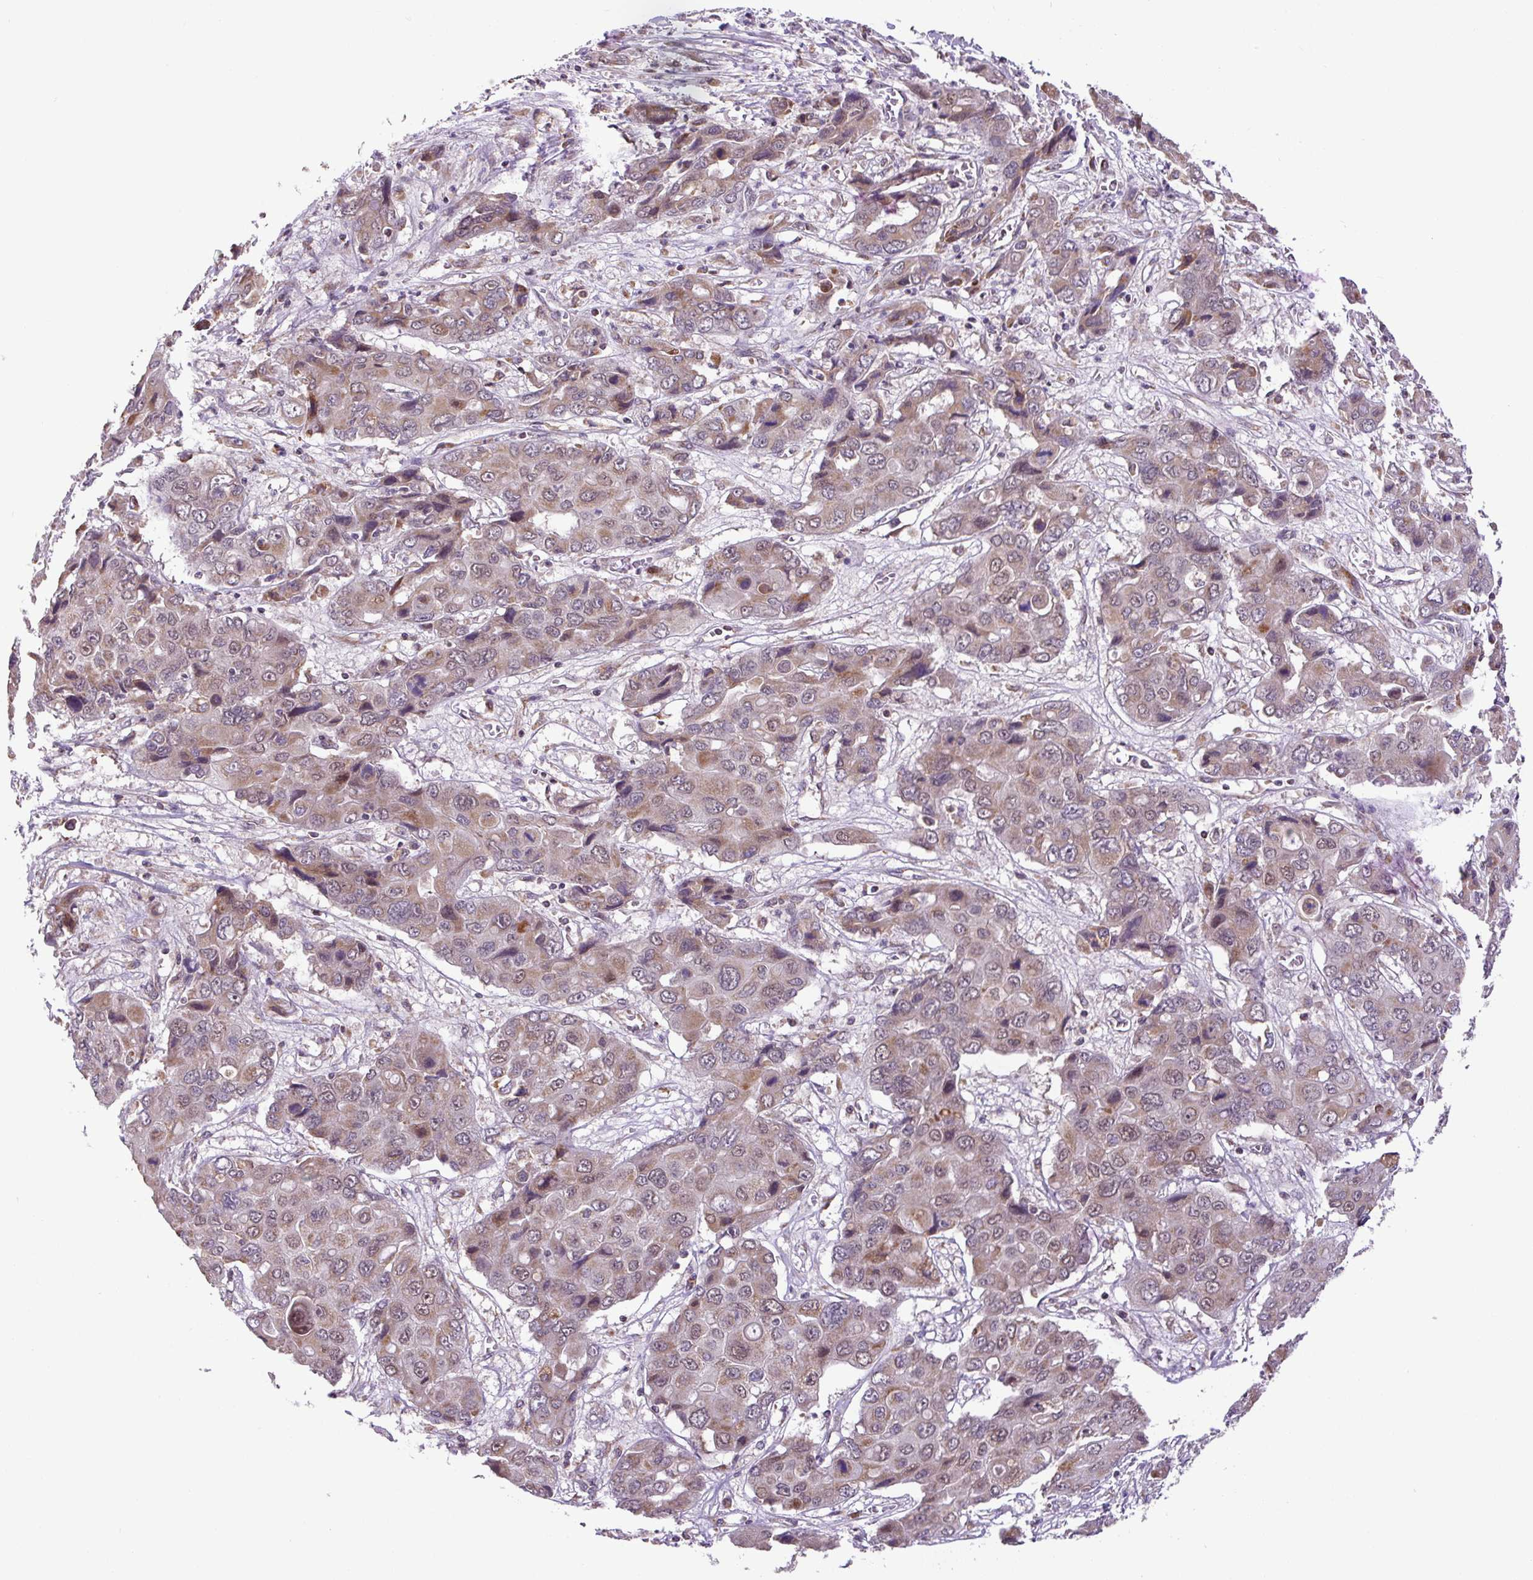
{"staining": {"intensity": "moderate", "quantity": ">75%", "location": "cytoplasmic/membranous,nuclear"}, "tissue": "liver cancer", "cell_type": "Tumor cells", "image_type": "cancer", "snomed": [{"axis": "morphology", "description": "Cholangiocarcinoma"}, {"axis": "topography", "description": "Liver"}], "caption": "DAB immunohistochemical staining of liver cancer shows moderate cytoplasmic/membranous and nuclear protein expression in approximately >75% of tumor cells.", "gene": "MFSD9", "patient": {"sex": "male", "age": 67}}